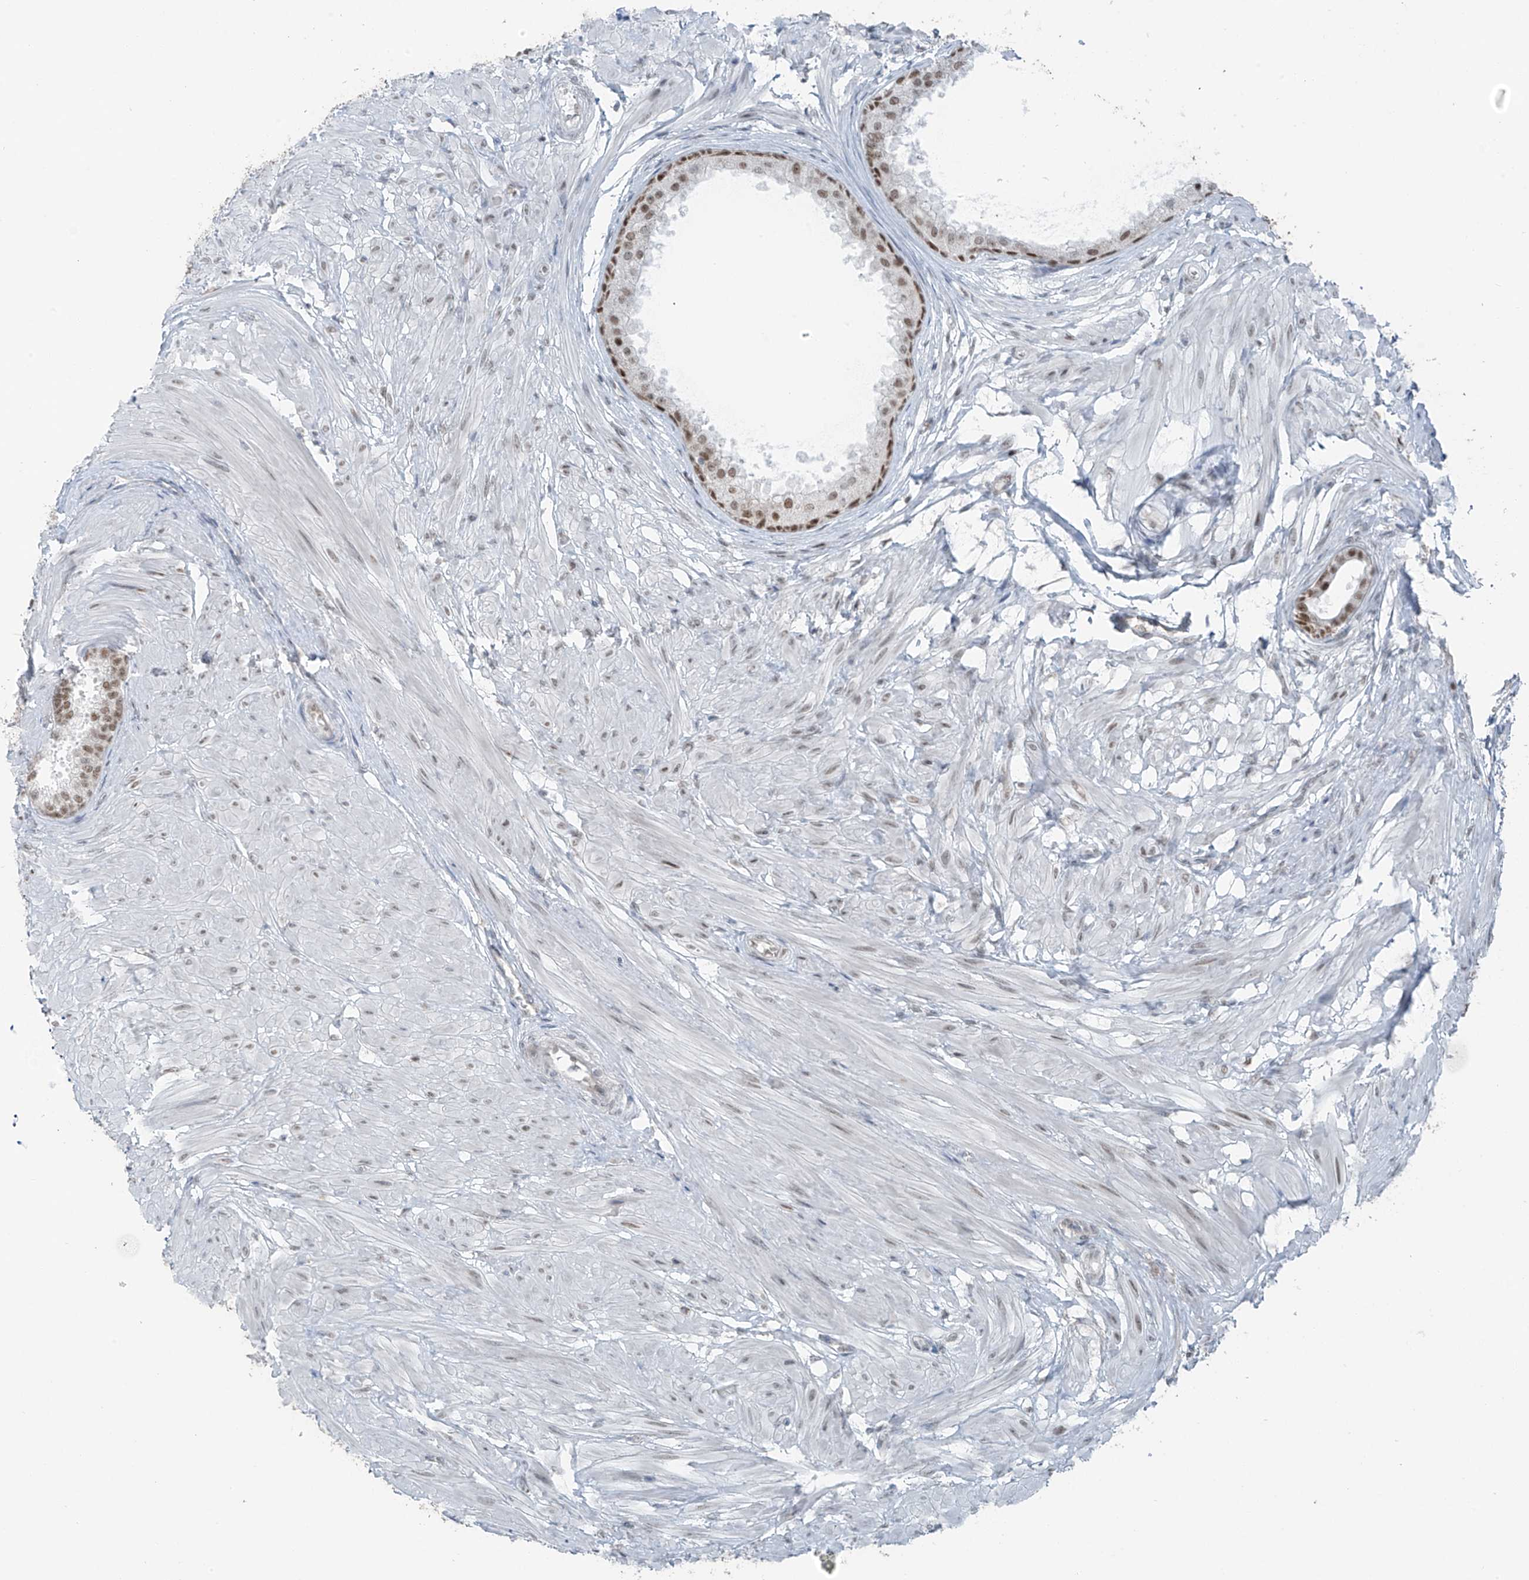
{"staining": {"intensity": "strong", "quantity": ">75%", "location": "nuclear"}, "tissue": "prostate", "cell_type": "Glandular cells", "image_type": "normal", "snomed": [{"axis": "morphology", "description": "Normal tissue, NOS"}, {"axis": "topography", "description": "Prostate"}], "caption": "Protein expression analysis of benign prostate displays strong nuclear staining in approximately >75% of glandular cells. (DAB (3,3'-diaminobenzidine) = brown stain, brightfield microscopy at high magnification).", "gene": "WRNIP1", "patient": {"sex": "male", "age": 48}}